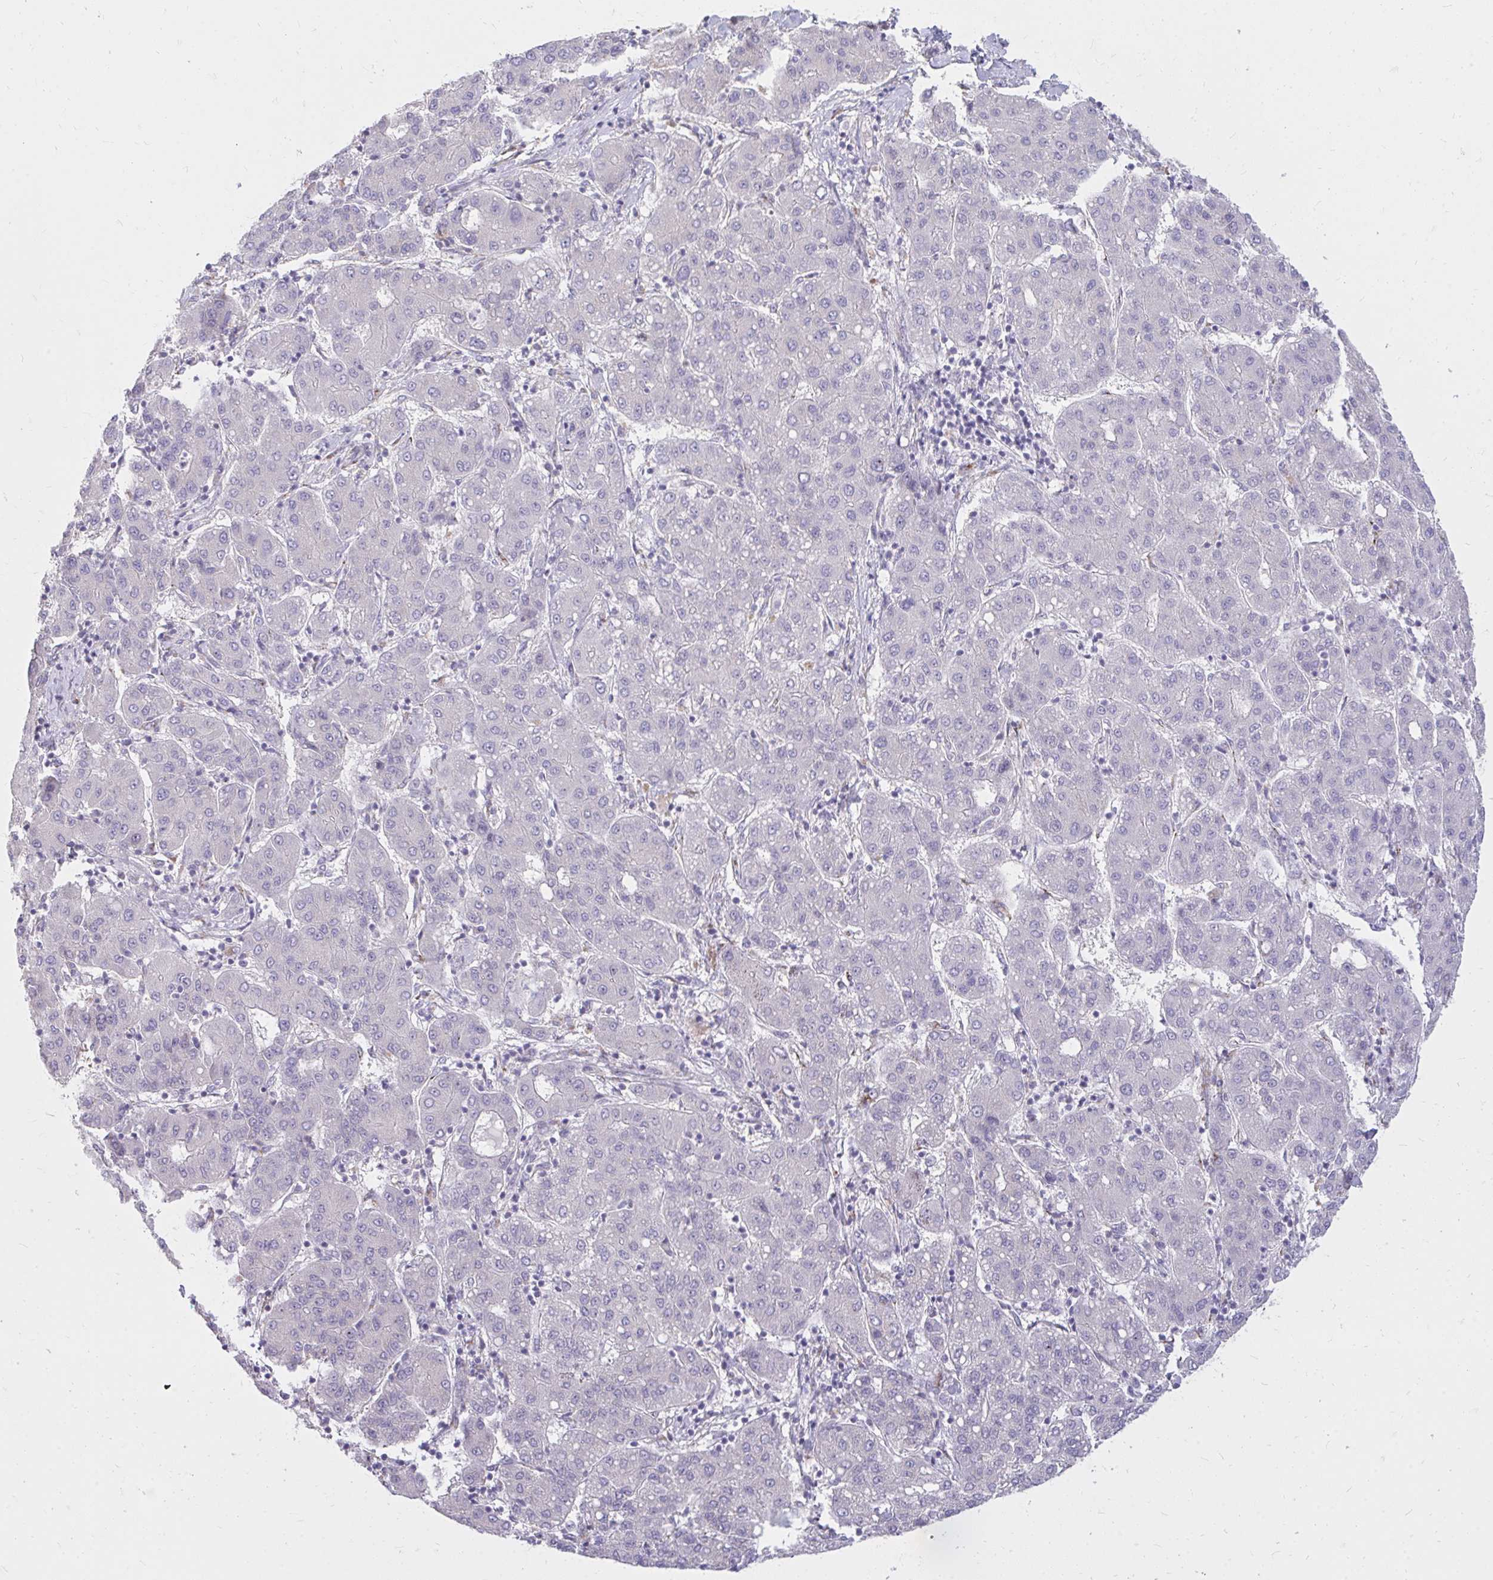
{"staining": {"intensity": "negative", "quantity": "none", "location": "none"}, "tissue": "liver cancer", "cell_type": "Tumor cells", "image_type": "cancer", "snomed": [{"axis": "morphology", "description": "Carcinoma, Hepatocellular, NOS"}, {"axis": "topography", "description": "Liver"}], "caption": "A high-resolution photomicrograph shows immunohistochemistry (IHC) staining of liver hepatocellular carcinoma, which reveals no significant staining in tumor cells. (Brightfield microscopy of DAB immunohistochemistry at high magnification).", "gene": "RAB6B", "patient": {"sex": "male", "age": 65}}